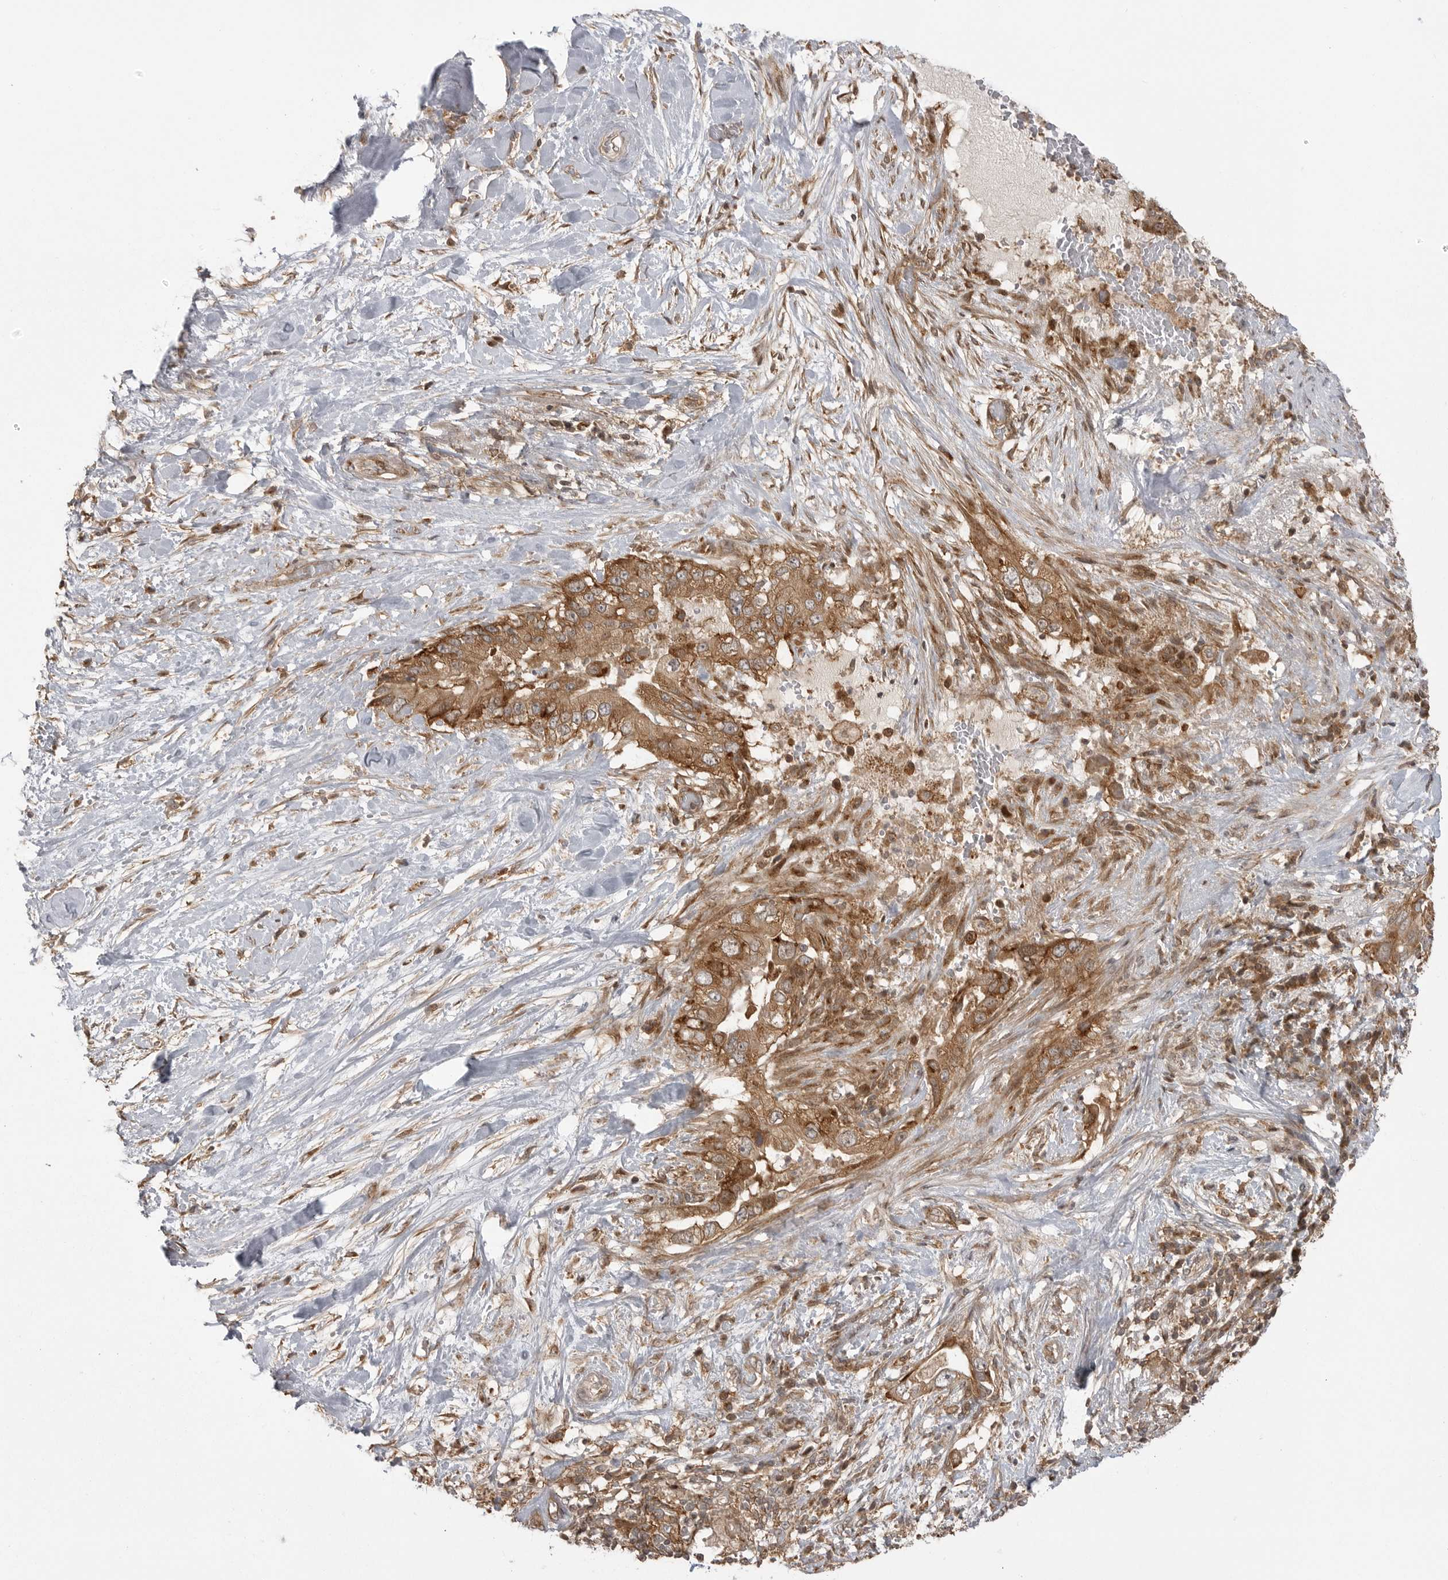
{"staining": {"intensity": "moderate", "quantity": ">75%", "location": "cytoplasmic/membranous"}, "tissue": "pancreatic cancer", "cell_type": "Tumor cells", "image_type": "cancer", "snomed": [{"axis": "morphology", "description": "Inflammation, NOS"}, {"axis": "morphology", "description": "Adenocarcinoma, NOS"}, {"axis": "topography", "description": "Pancreas"}], "caption": "This histopathology image displays adenocarcinoma (pancreatic) stained with immunohistochemistry to label a protein in brown. The cytoplasmic/membranous of tumor cells show moderate positivity for the protein. Nuclei are counter-stained blue.", "gene": "FAT3", "patient": {"sex": "female", "age": 56}}